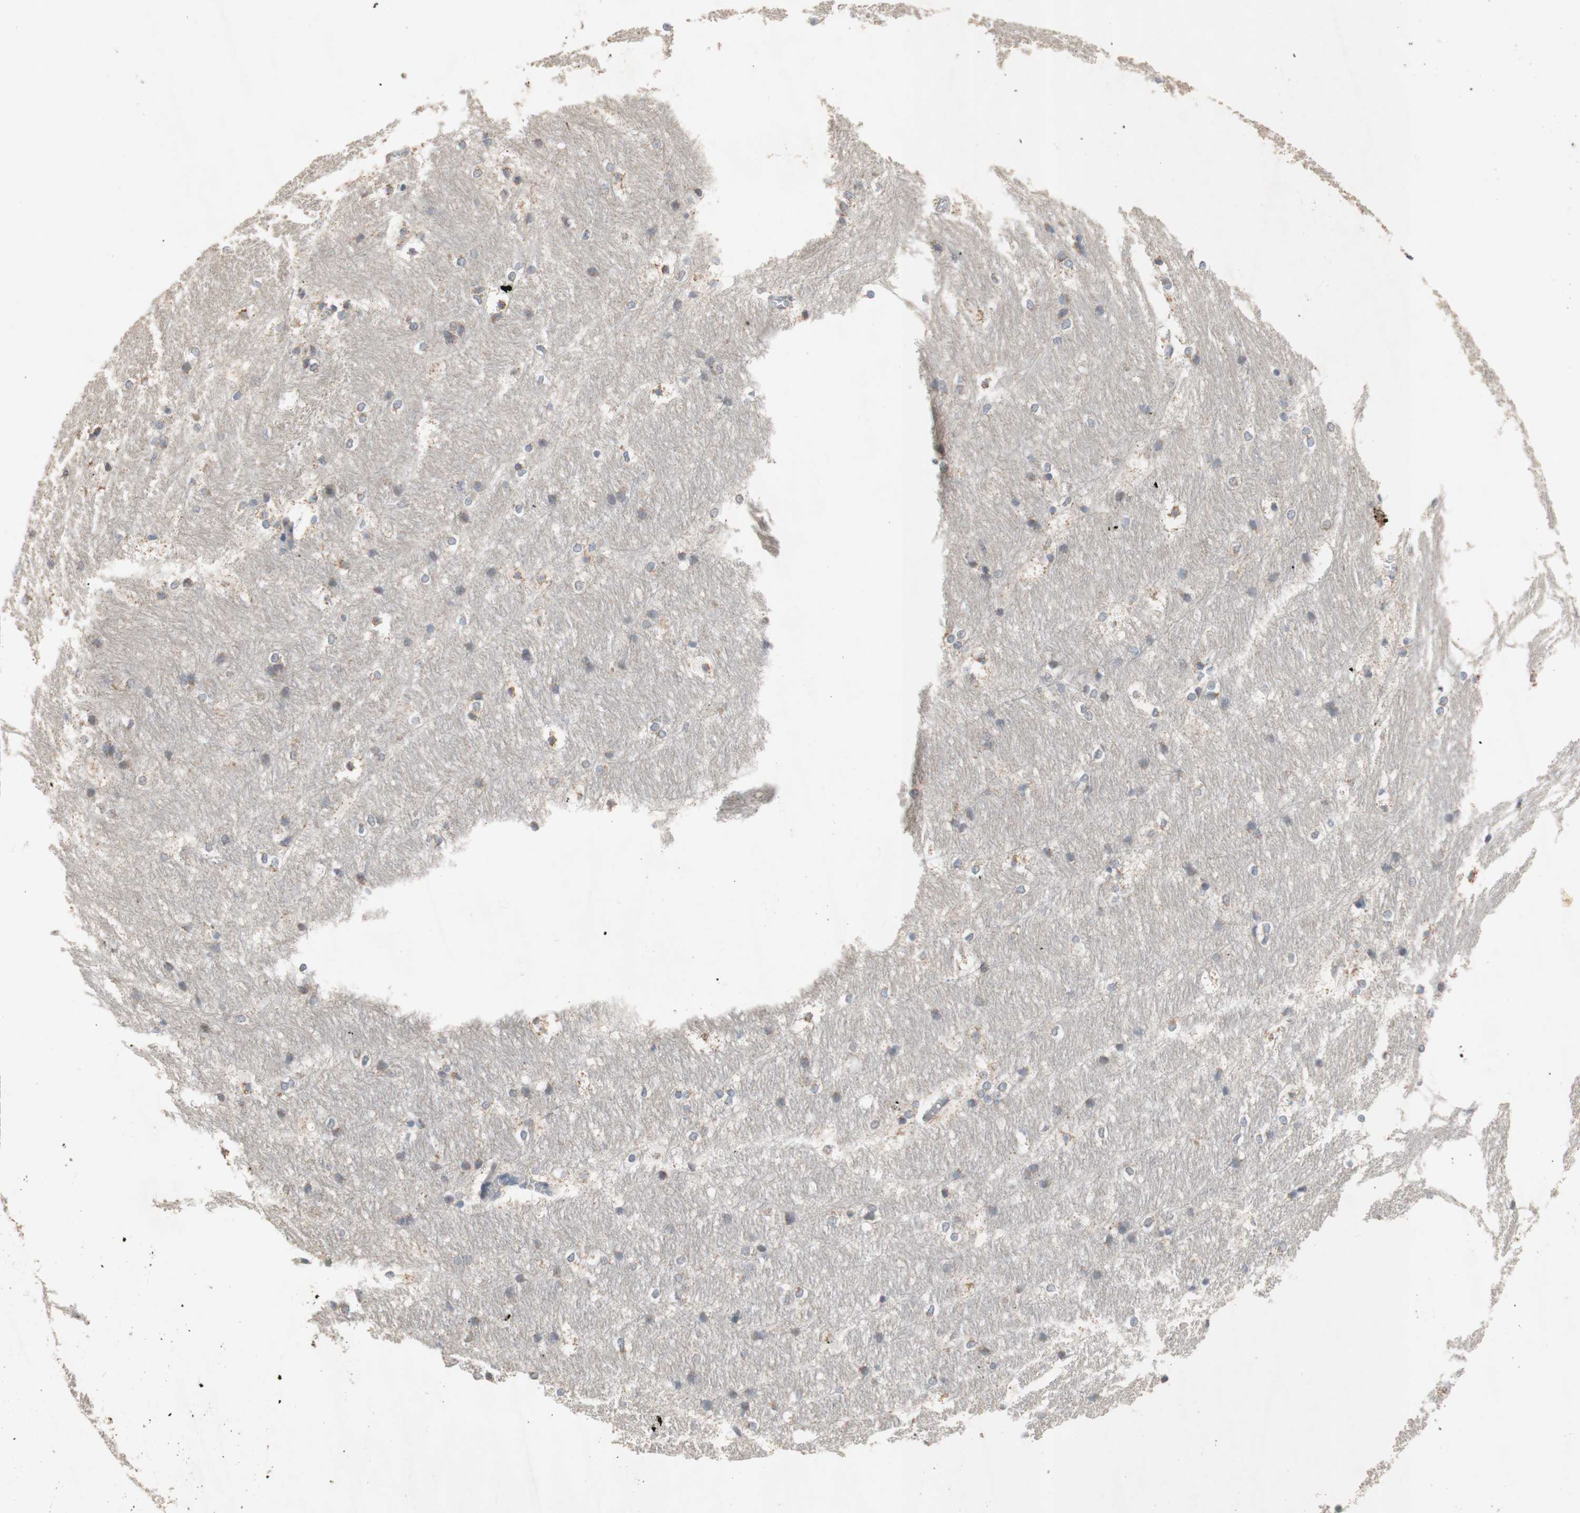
{"staining": {"intensity": "moderate", "quantity": "<25%", "location": "cytoplasmic/membranous"}, "tissue": "hippocampus", "cell_type": "Glial cells", "image_type": "normal", "snomed": [{"axis": "morphology", "description": "Normal tissue, NOS"}, {"axis": "topography", "description": "Hippocampus"}], "caption": "A photomicrograph of human hippocampus stained for a protein displays moderate cytoplasmic/membranous brown staining in glial cells. (Brightfield microscopy of DAB IHC at high magnification).", "gene": "PTGIS", "patient": {"sex": "female", "age": 19}}